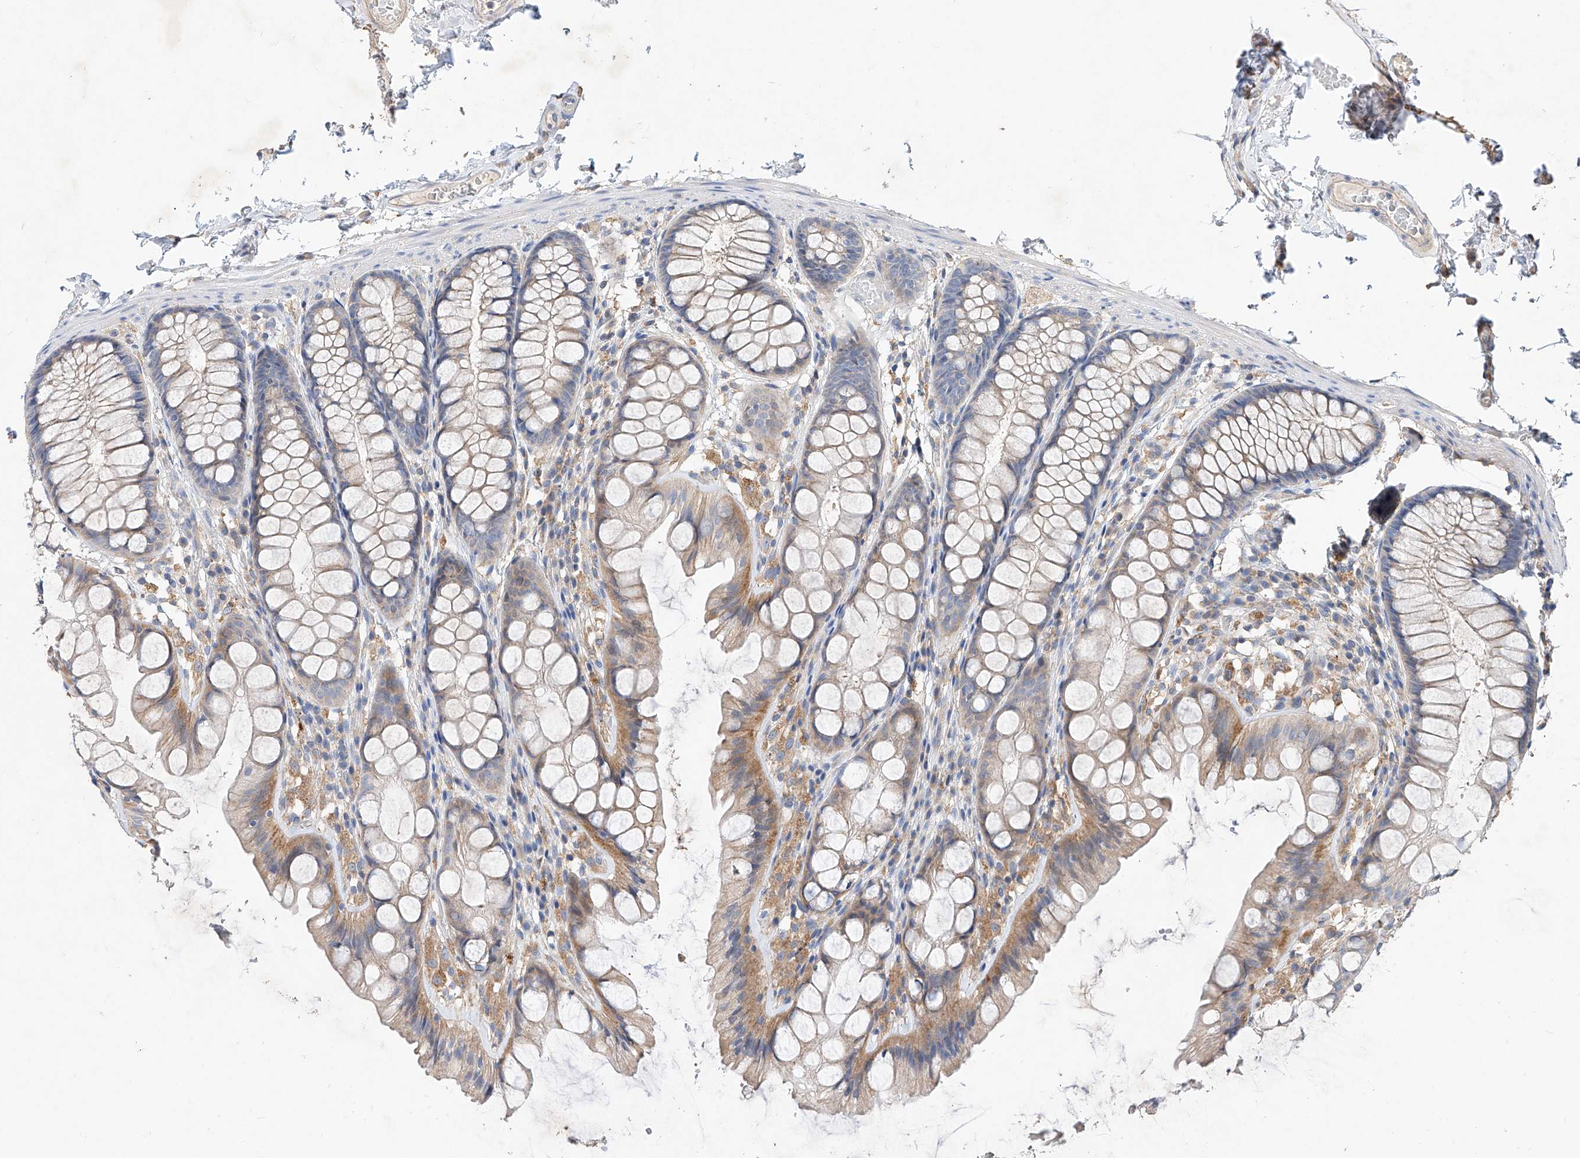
{"staining": {"intensity": "negative", "quantity": "none", "location": "none"}, "tissue": "colon", "cell_type": "Endothelial cells", "image_type": "normal", "snomed": [{"axis": "morphology", "description": "Normal tissue, NOS"}, {"axis": "topography", "description": "Colon"}], "caption": "Photomicrograph shows no significant protein expression in endothelial cells of unremarkable colon.", "gene": "AMD1", "patient": {"sex": "male", "age": 47}}